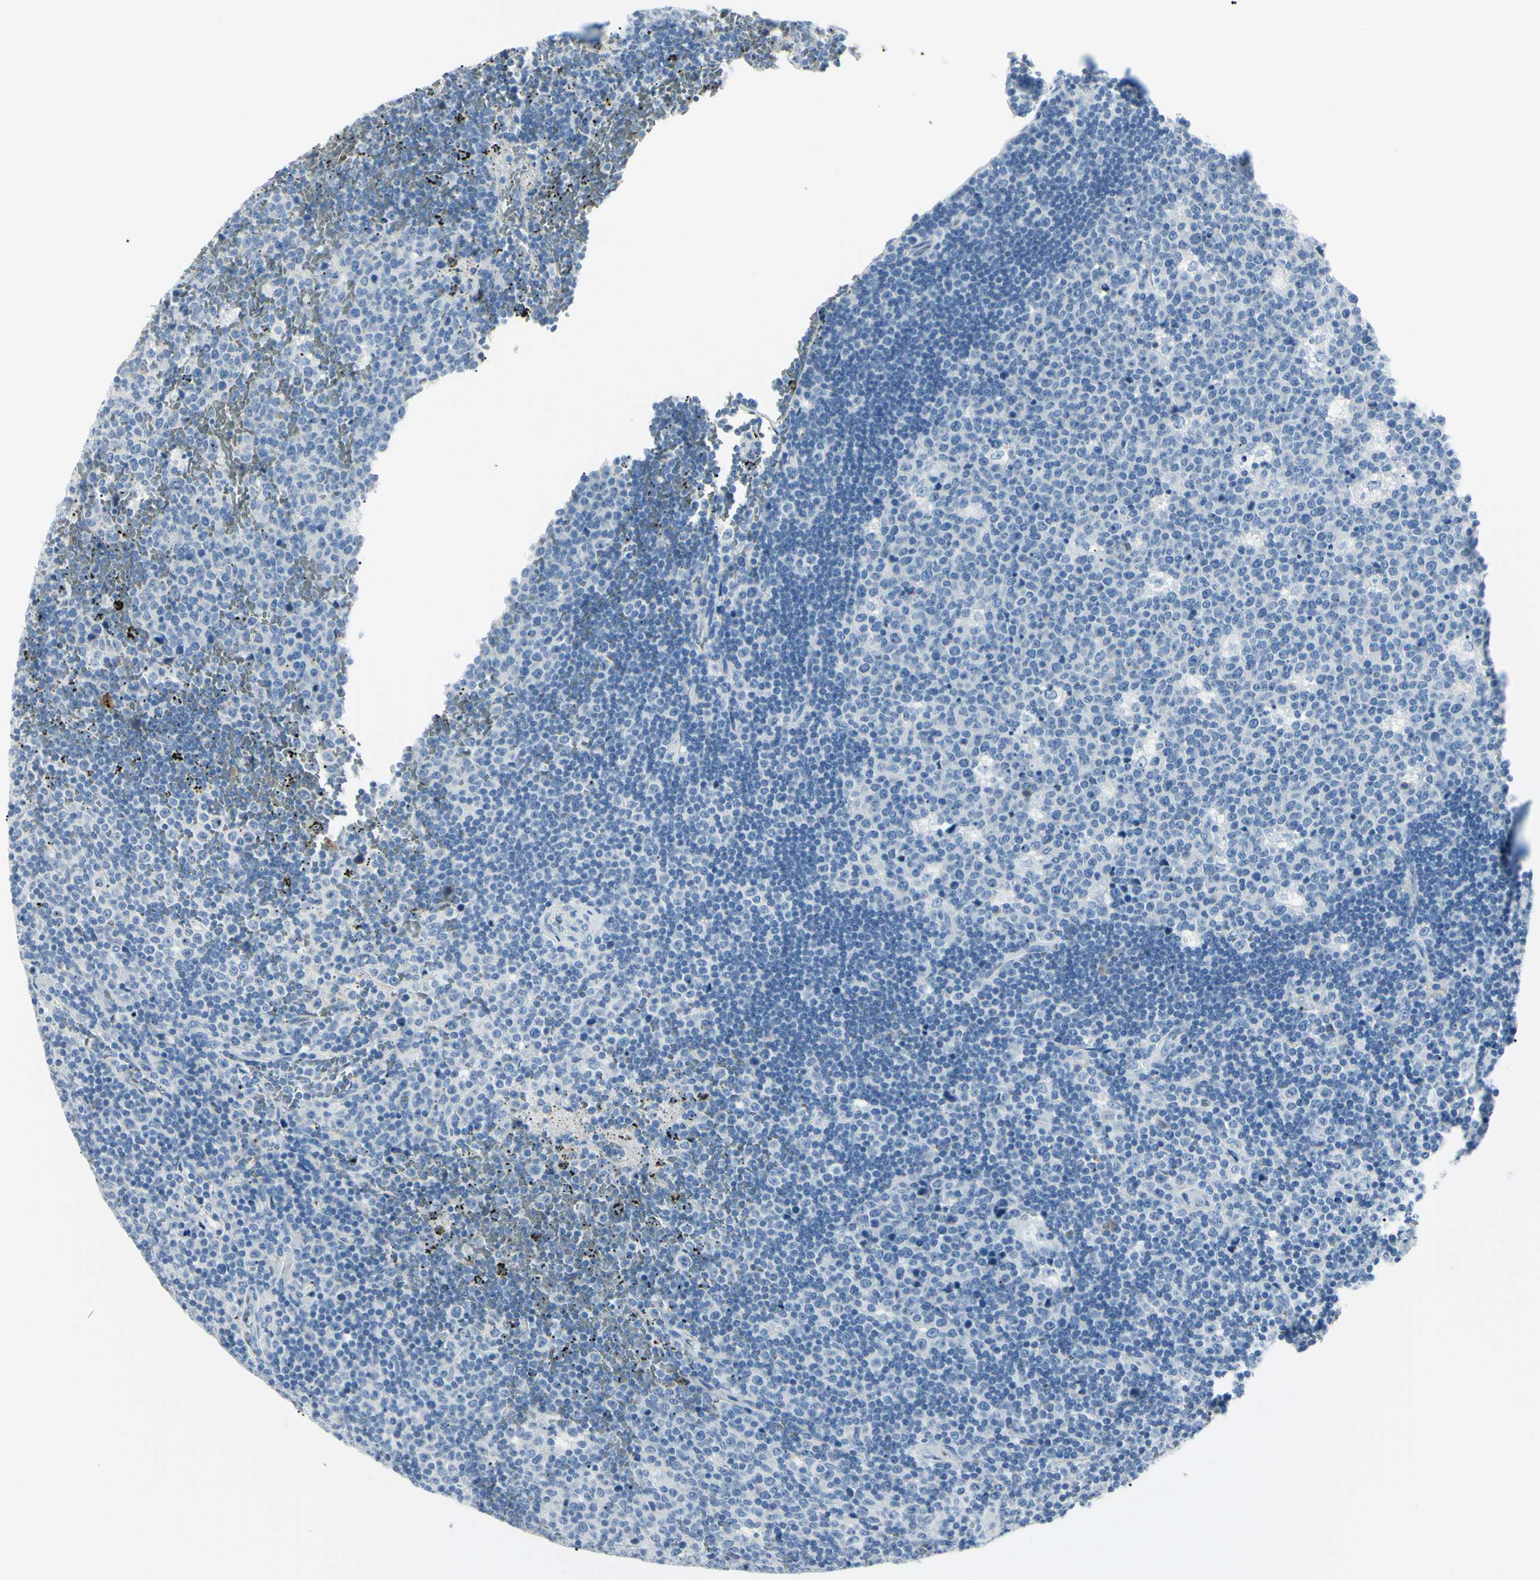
{"staining": {"intensity": "negative", "quantity": "none", "location": "none"}, "tissue": "lymph node", "cell_type": "Germinal center cells", "image_type": "normal", "snomed": [{"axis": "morphology", "description": "Normal tissue, NOS"}, {"axis": "topography", "description": "Lymph node"}, {"axis": "topography", "description": "Salivary gland"}], "caption": "This is an IHC histopathology image of unremarkable human lymph node. There is no staining in germinal center cells.", "gene": "CA2", "patient": {"sex": "male", "age": 8}}